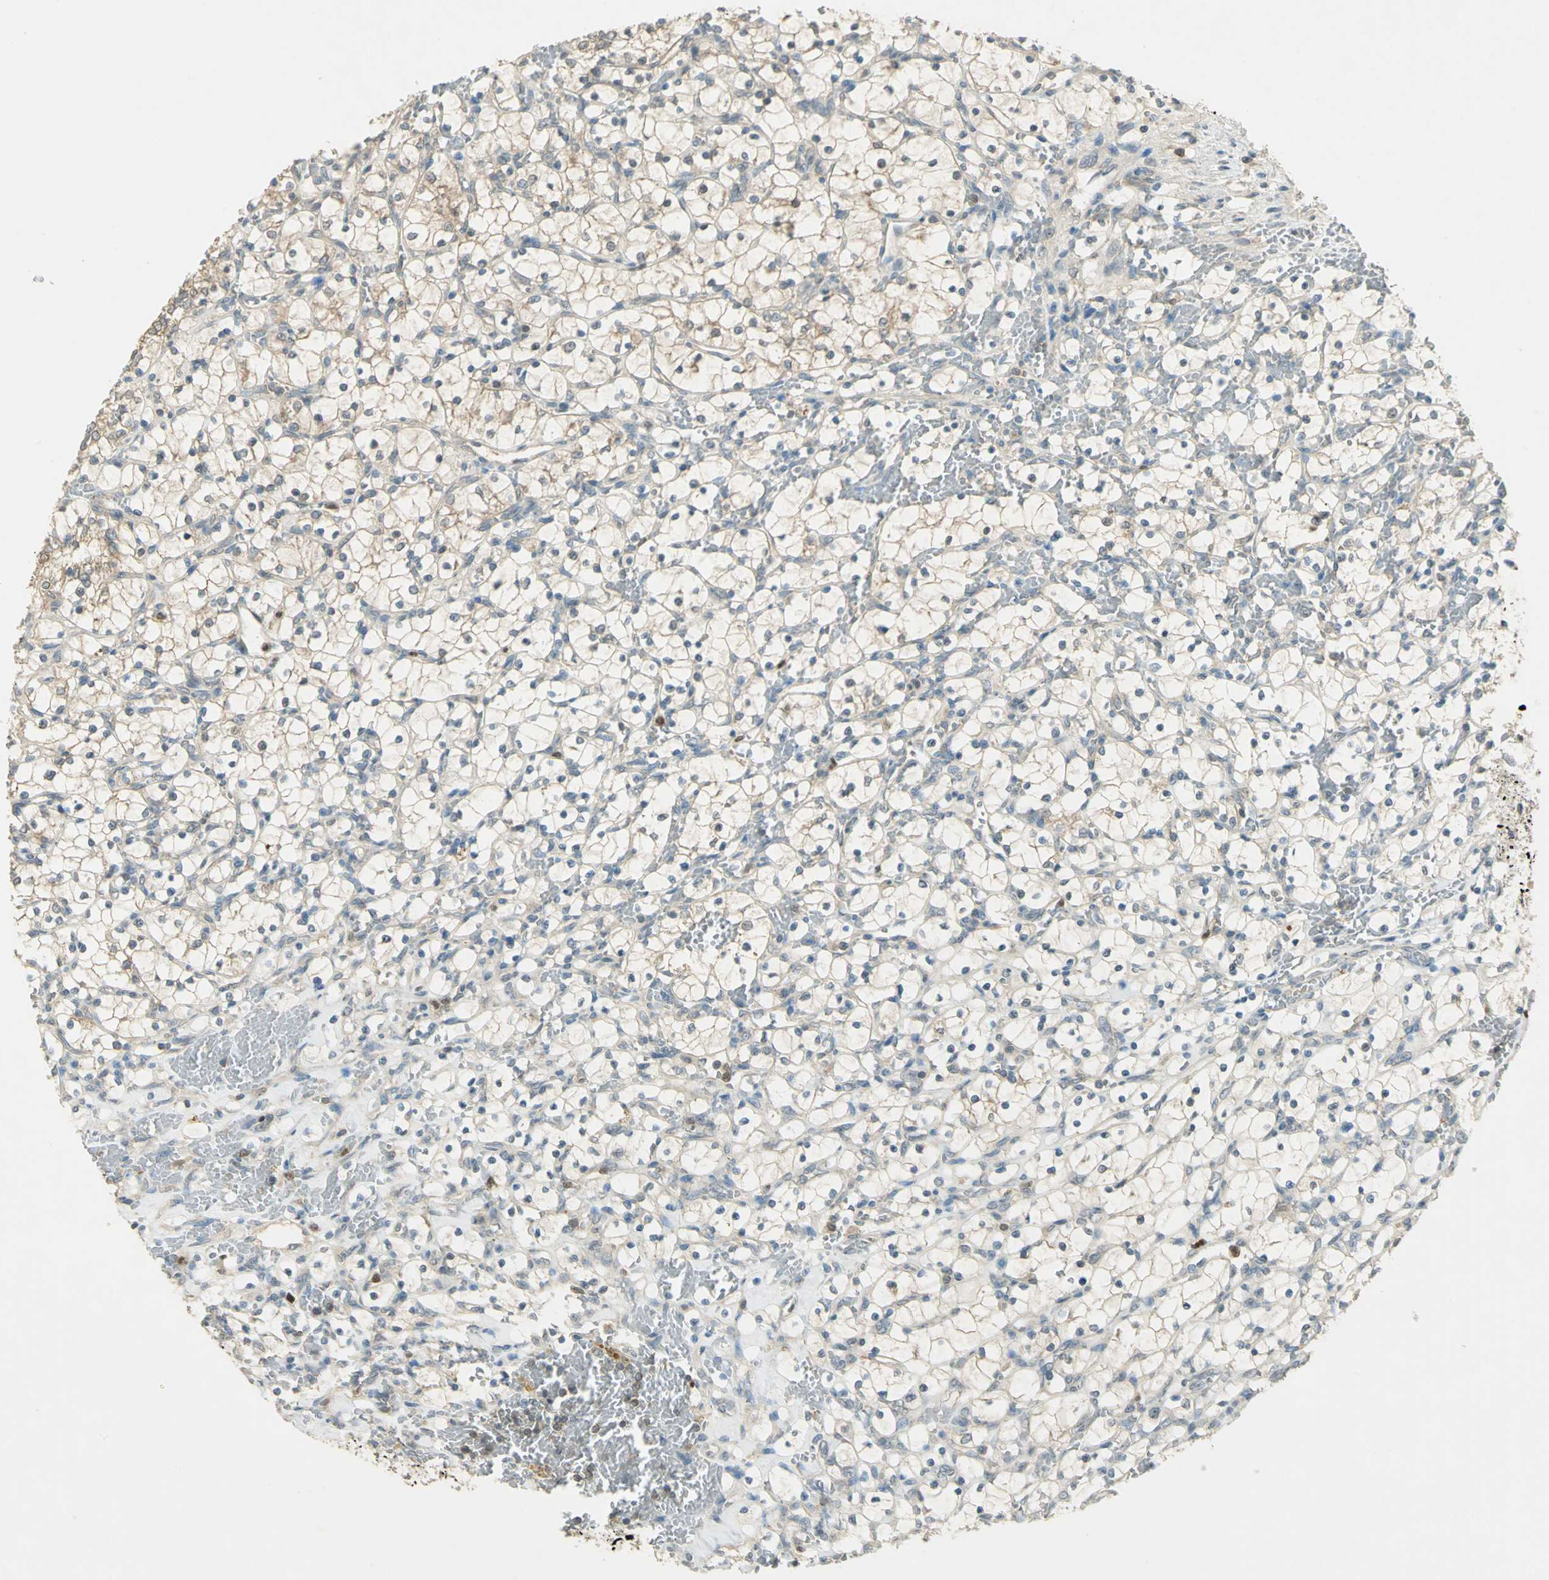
{"staining": {"intensity": "weak", "quantity": "<25%", "location": "cytoplasmic/membranous"}, "tissue": "renal cancer", "cell_type": "Tumor cells", "image_type": "cancer", "snomed": [{"axis": "morphology", "description": "Adenocarcinoma, NOS"}, {"axis": "topography", "description": "Kidney"}], "caption": "High magnification brightfield microscopy of adenocarcinoma (renal) stained with DAB (3,3'-diaminobenzidine) (brown) and counterstained with hematoxylin (blue): tumor cells show no significant expression.", "gene": "BIRC2", "patient": {"sex": "female", "age": 69}}